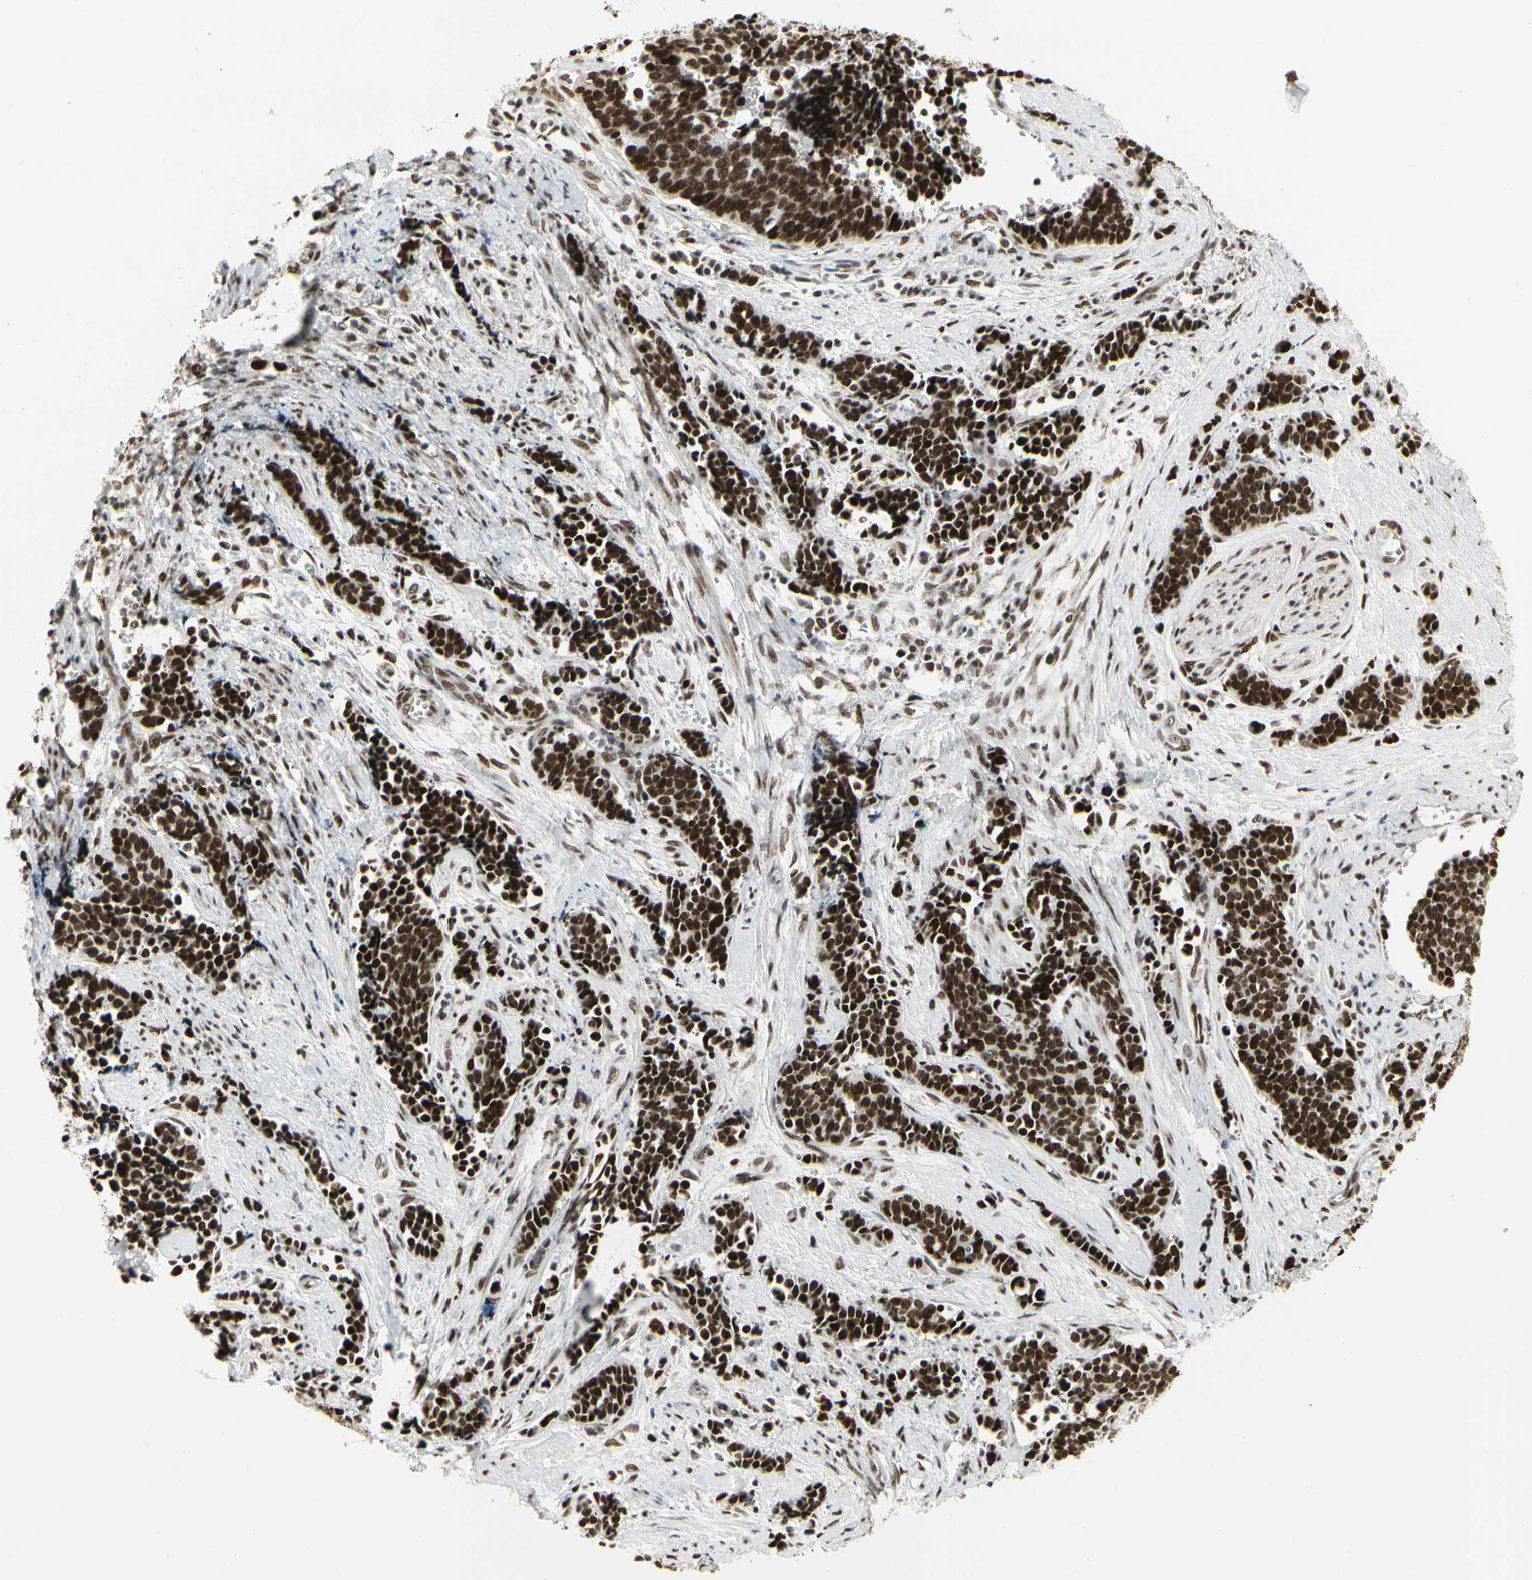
{"staining": {"intensity": "strong", "quantity": ">75%", "location": "nuclear"}, "tissue": "cervical cancer", "cell_type": "Tumor cells", "image_type": "cancer", "snomed": [{"axis": "morphology", "description": "Squamous cell carcinoma, NOS"}, {"axis": "topography", "description": "Cervix"}], "caption": "The image exhibits immunohistochemical staining of cervical cancer. There is strong nuclear positivity is appreciated in about >75% of tumor cells. The protein of interest is shown in brown color, while the nuclei are stained blue.", "gene": "HMG20A", "patient": {"sex": "female", "age": 35}}